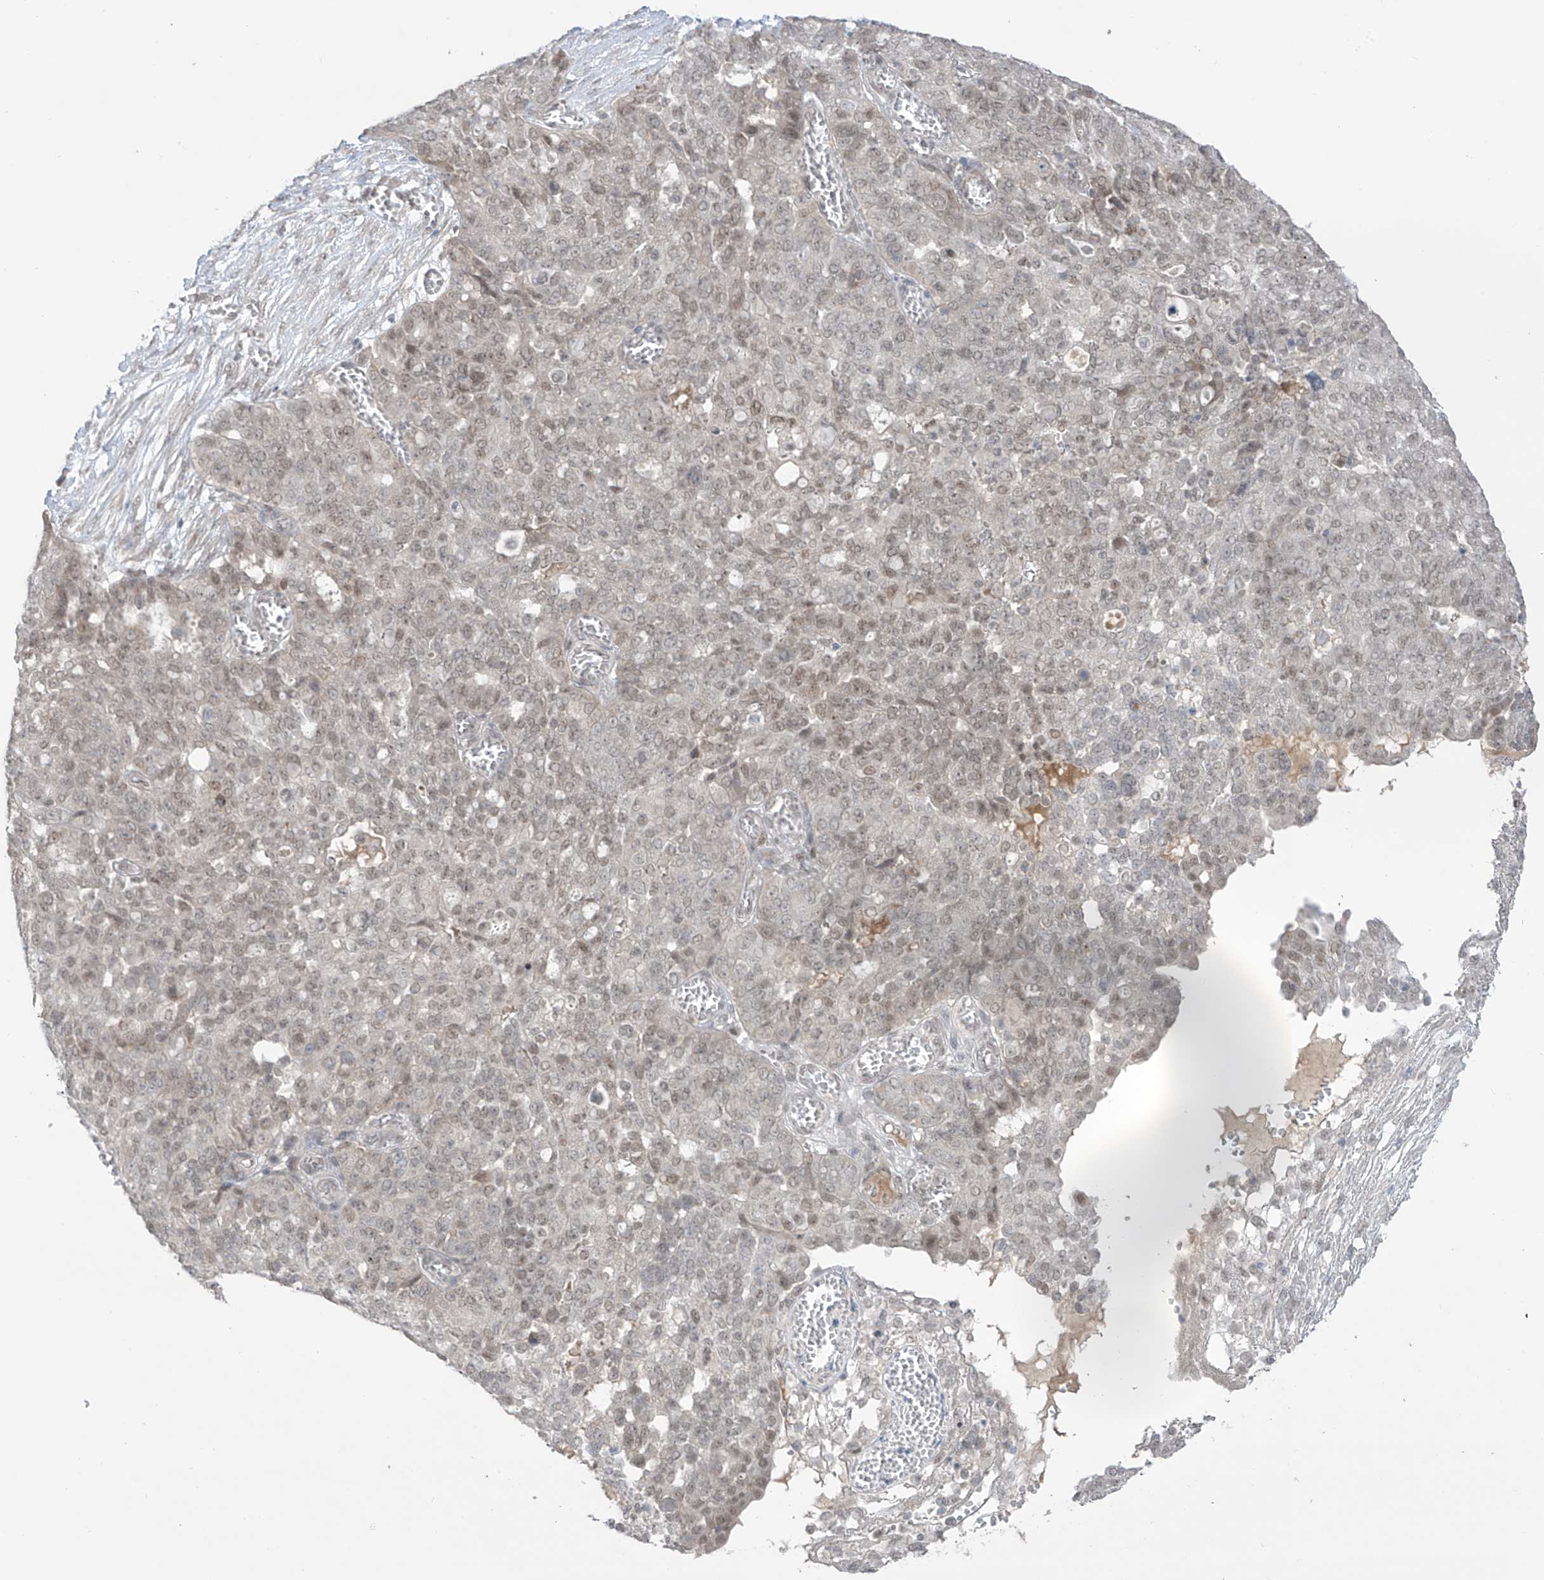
{"staining": {"intensity": "weak", "quantity": ">75%", "location": "nuclear"}, "tissue": "ovarian cancer", "cell_type": "Tumor cells", "image_type": "cancer", "snomed": [{"axis": "morphology", "description": "Cystadenocarcinoma, serous, NOS"}, {"axis": "topography", "description": "Soft tissue"}, {"axis": "topography", "description": "Ovary"}], "caption": "Protein staining by immunohistochemistry shows weak nuclear expression in about >75% of tumor cells in ovarian serous cystadenocarcinoma.", "gene": "OGT", "patient": {"sex": "female", "age": 57}}